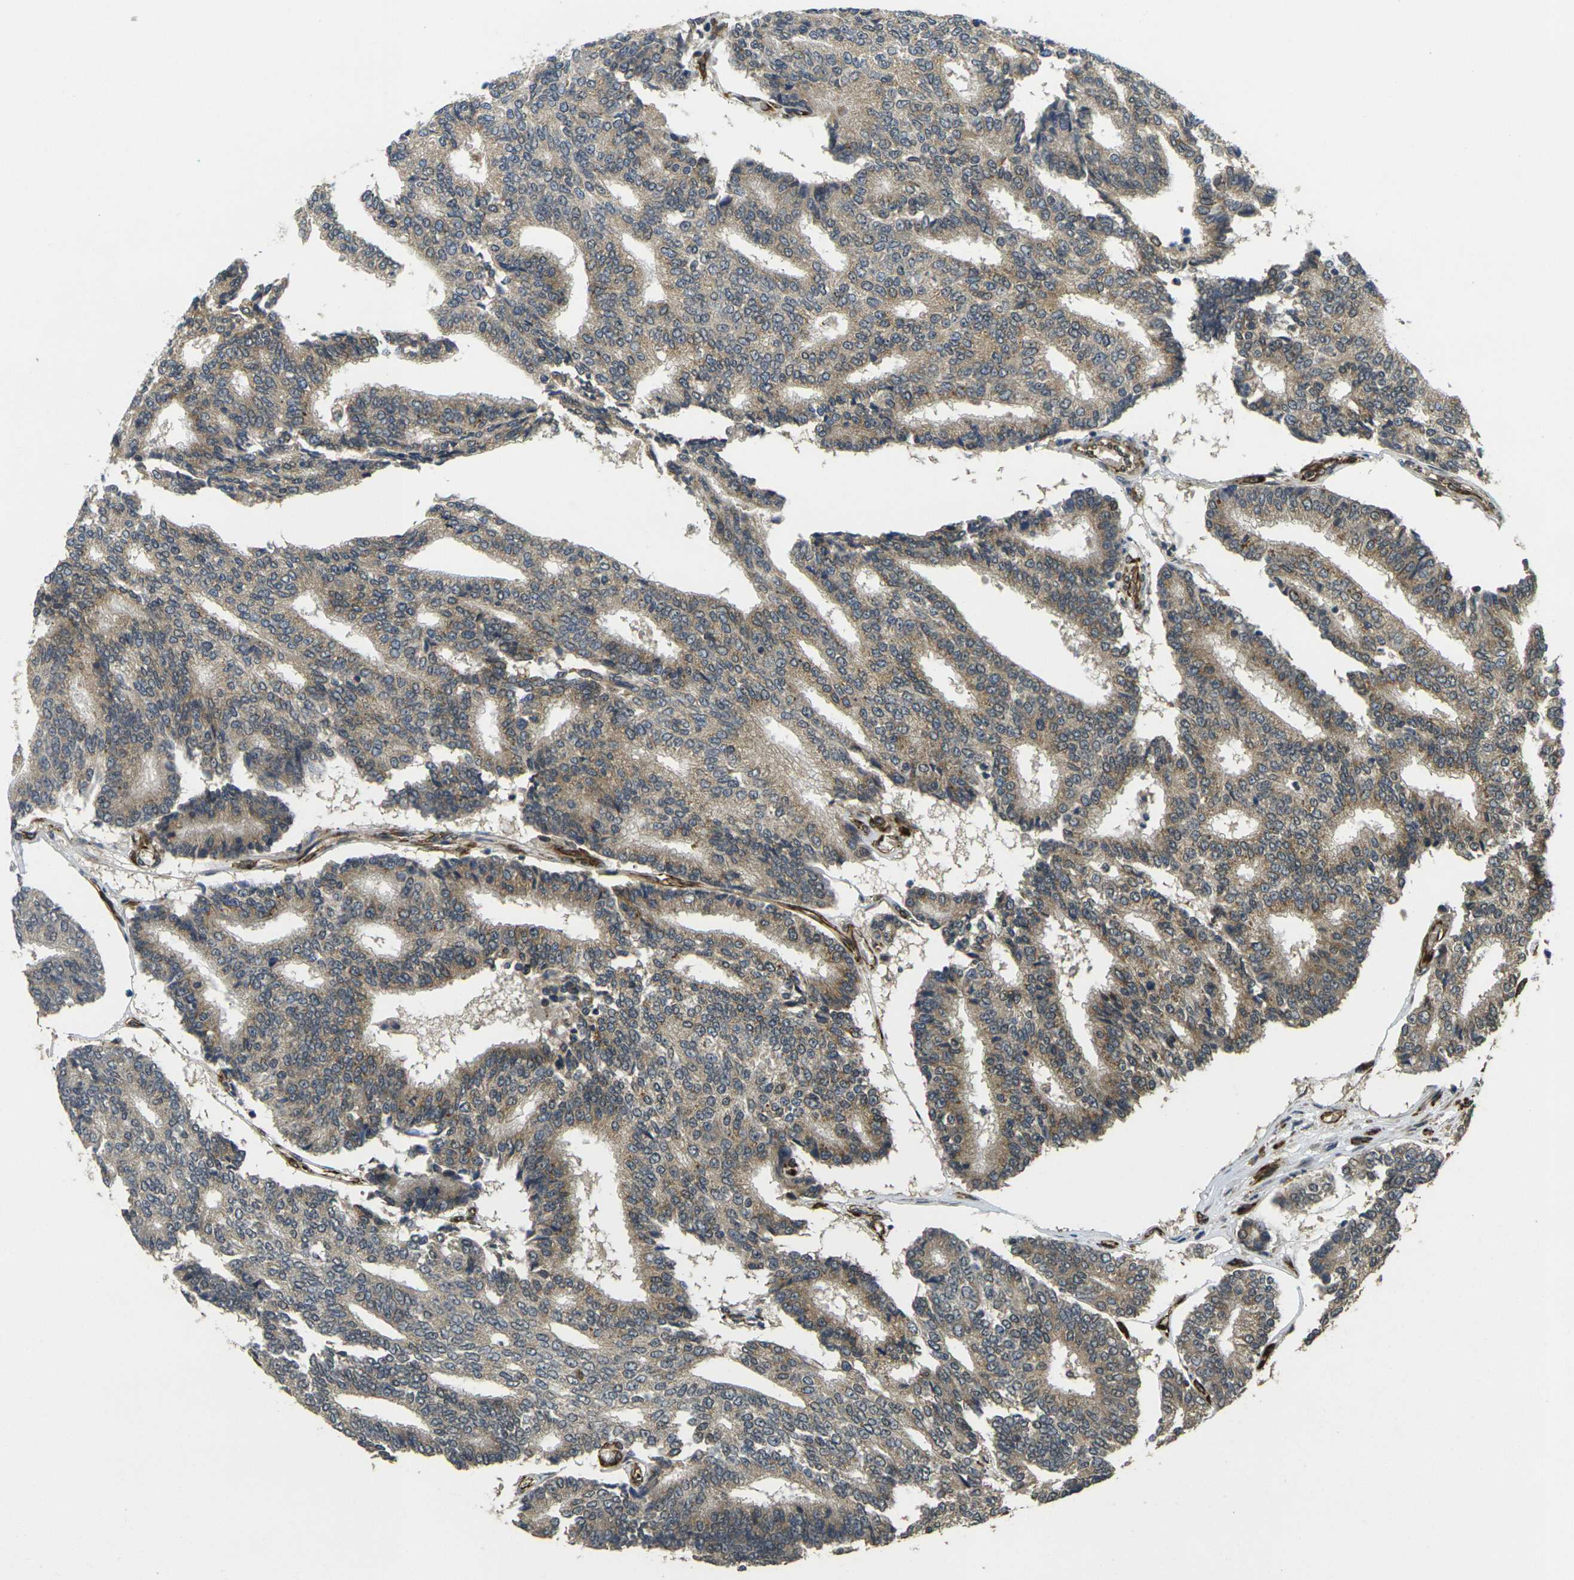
{"staining": {"intensity": "weak", "quantity": ">75%", "location": "cytoplasmic/membranous"}, "tissue": "prostate cancer", "cell_type": "Tumor cells", "image_type": "cancer", "snomed": [{"axis": "morphology", "description": "Adenocarcinoma, High grade"}, {"axis": "topography", "description": "Prostate"}], "caption": "IHC photomicrograph of neoplastic tissue: adenocarcinoma (high-grade) (prostate) stained using immunohistochemistry (IHC) reveals low levels of weak protein expression localized specifically in the cytoplasmic/membranous of tumor cells, appearing as a cytoplasmic/membranous brown color.", "gene": "FUT11", "patient": {"sex": "male", "age": 55}}